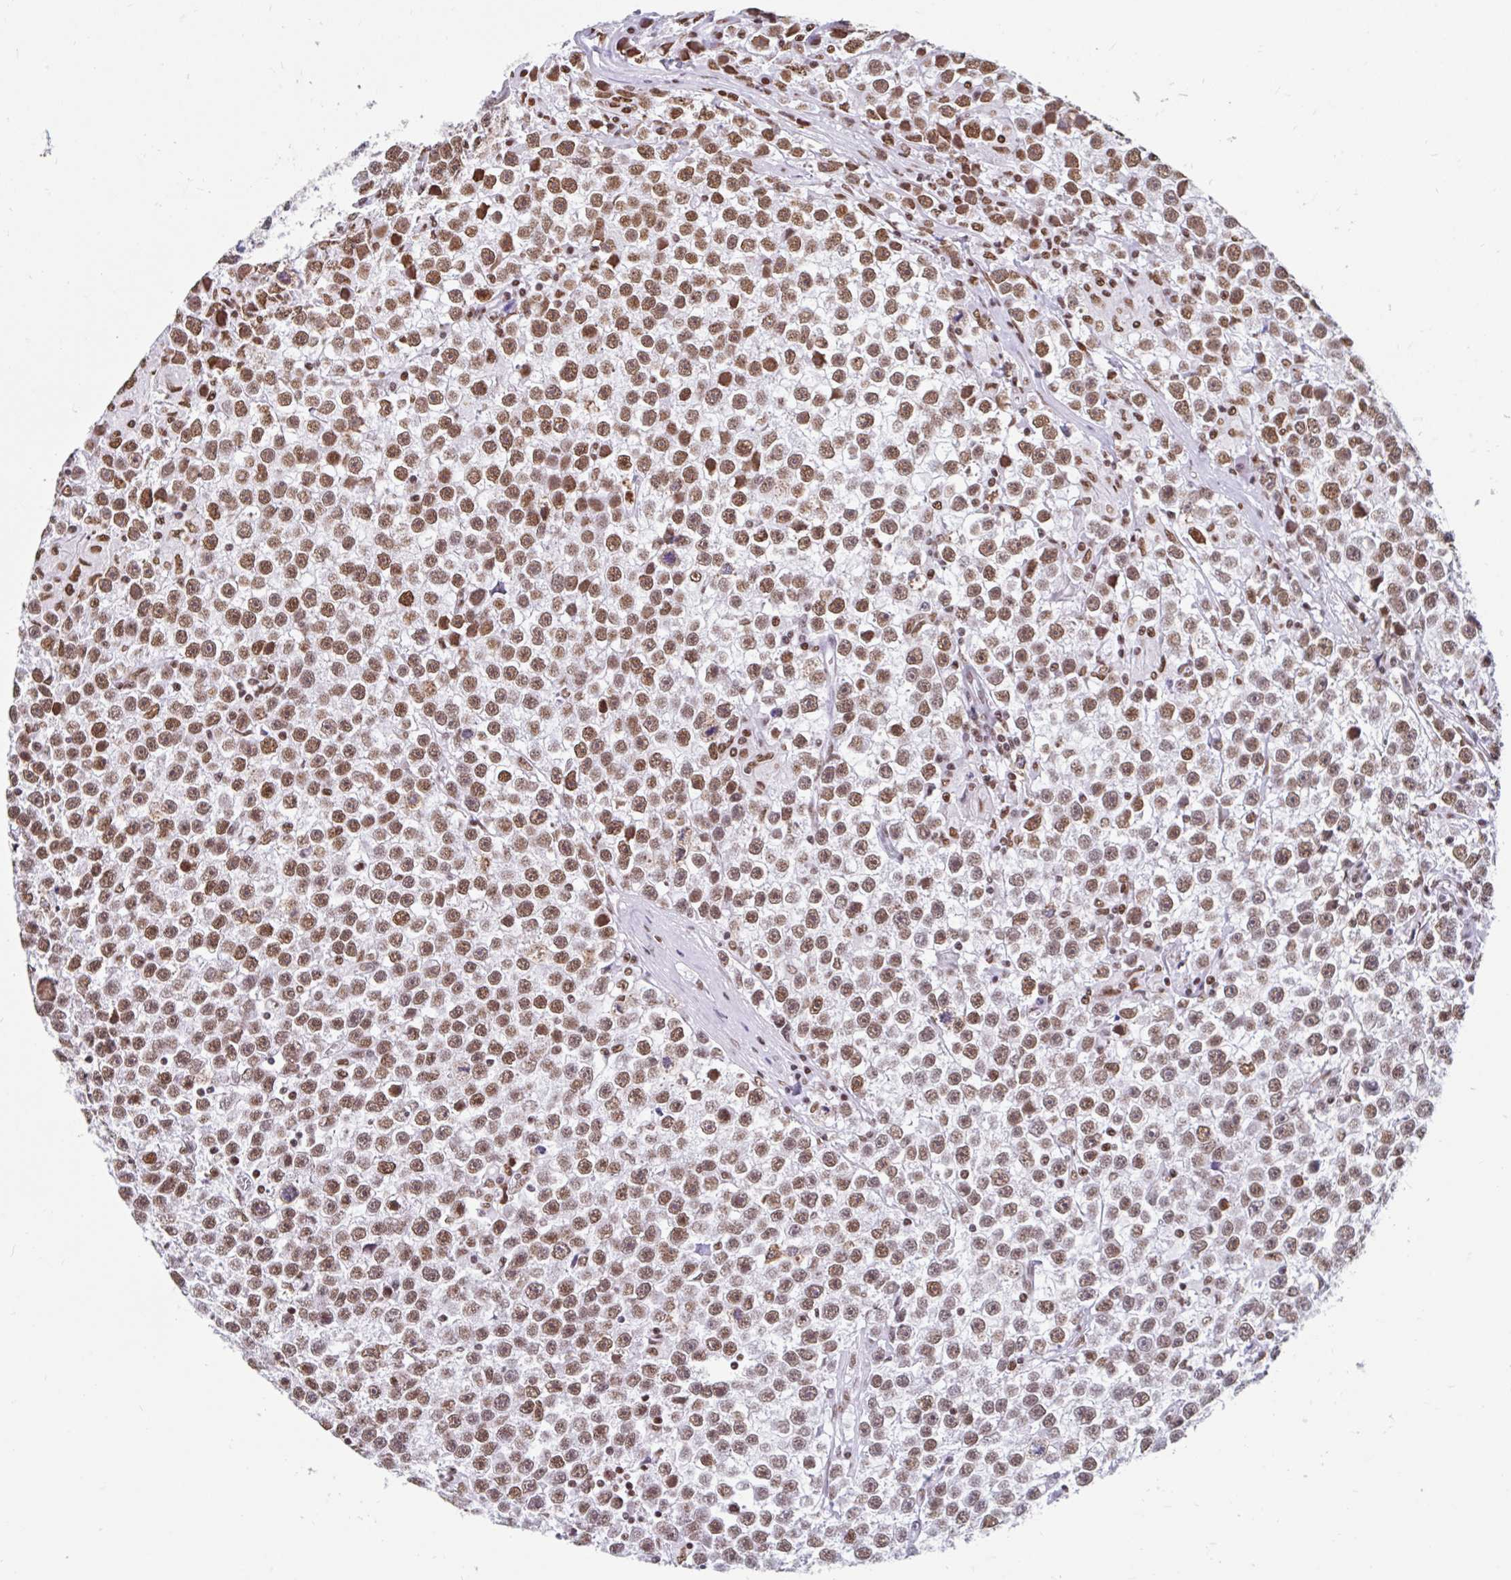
{"staining": {"intensity": "moderate", "quantity": ">75%", "location": "nuclear"}, "tissue": "testis cancer", "cell_type": "Tumor cells", "image_type": "cancer", "snomed": [{"axis": "morphology", "description": "Seminoma, NOS"}, {"axis": "topography", "description": "Testis"}], "caption": "This is a histology image of IHC staining of seminoma (testis), which shows moderate positivity in the nuclear of tumor cells.", "gene": "KHDRBS1", "patient": {"sex": "male", "age": 31}}